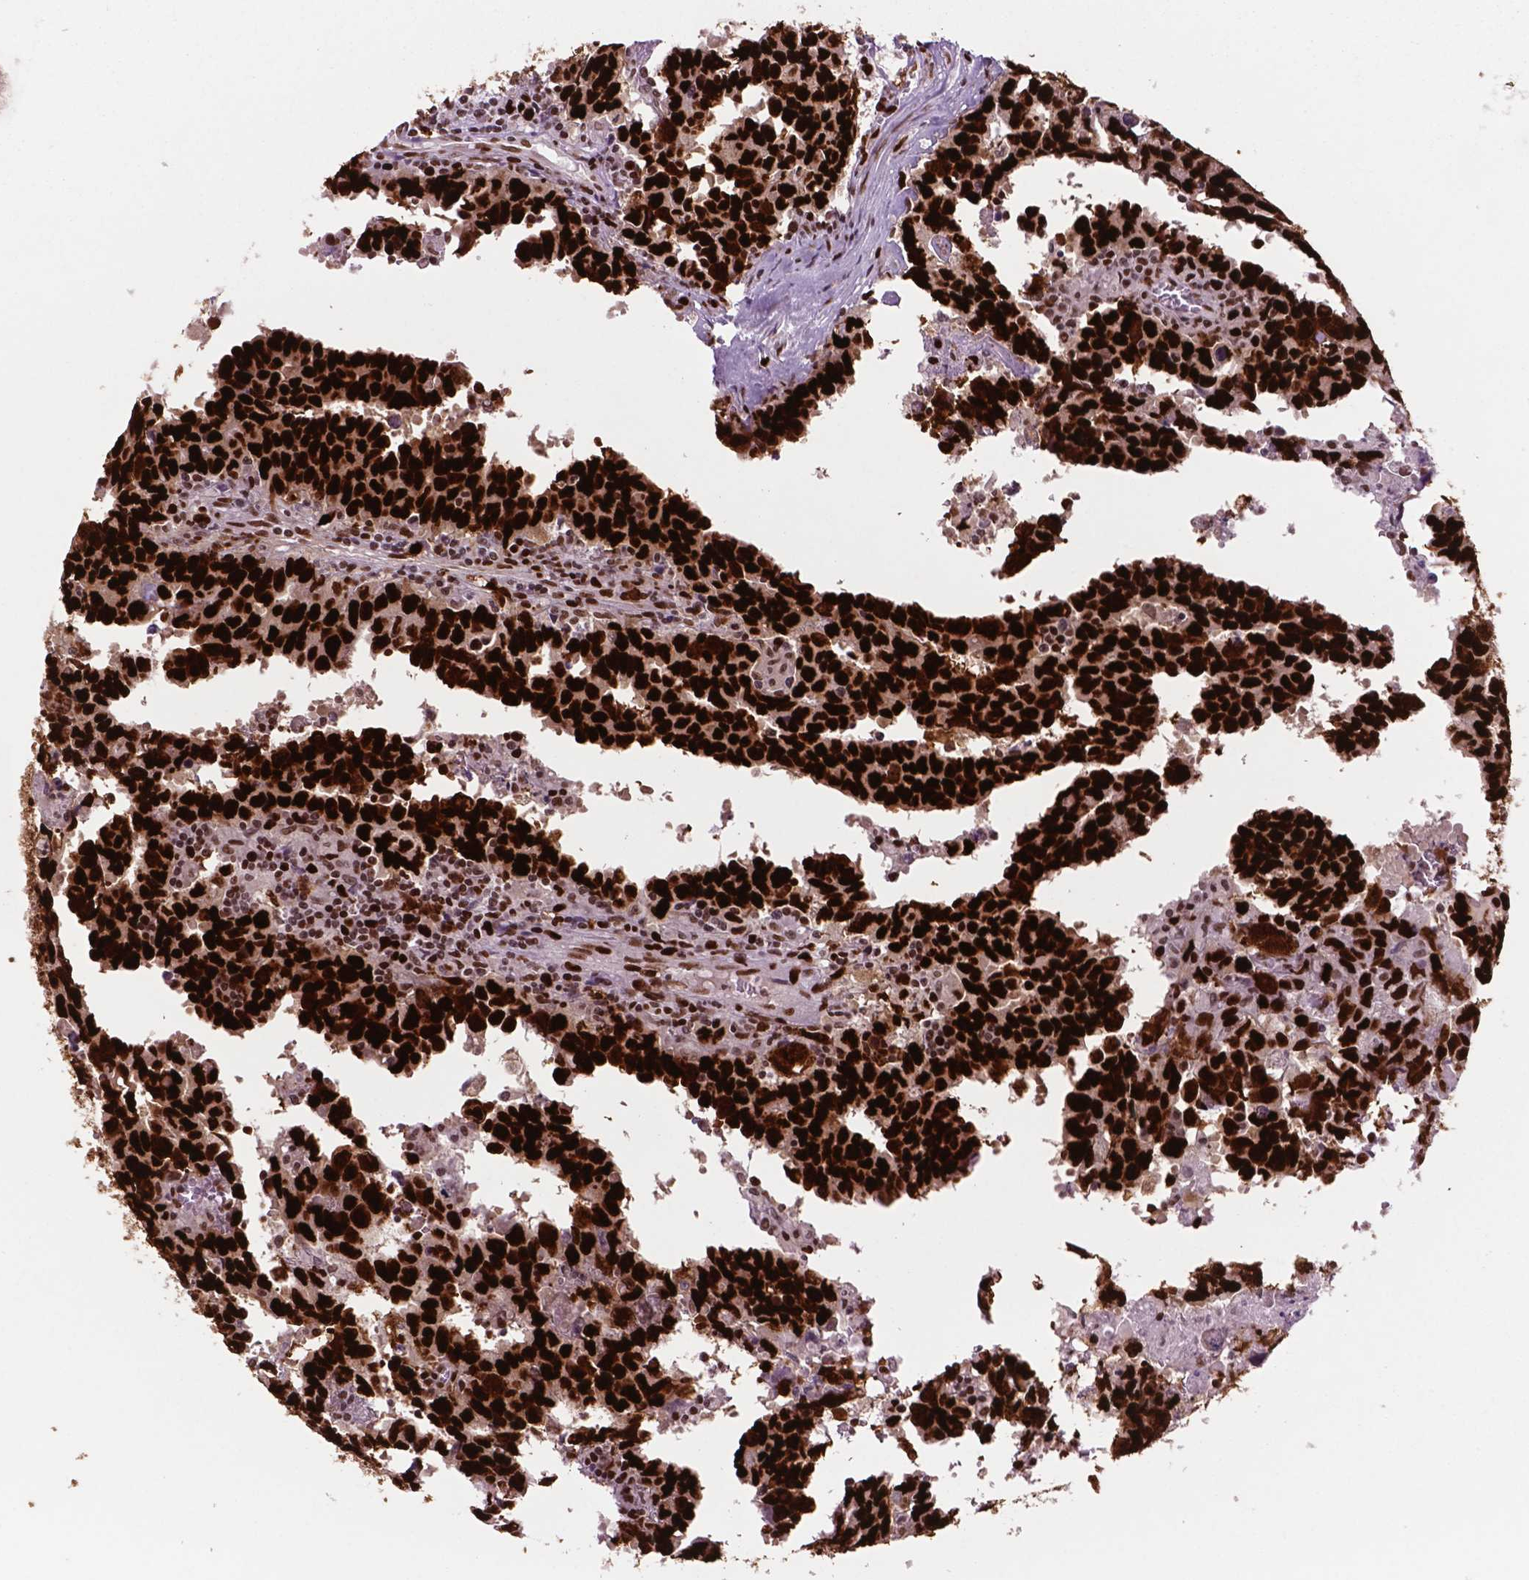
{"staining": {"intensity": "strong", "quantity": ">75%", "location": "nuclear"}, "tissue": "testis cancer", "cell_type": "Tumor cells", "image_type": "cancer", "snomed": [{"axis": "morphology", "description": "Carcinoma, Embryonal, NOS"}, {"axis": "topography", "description": "Testis"}], "caption": "Protein positivity by immunohistochemistry (IHC) exhibits strong nuclear expression in about >75% of tumor cells in testis cancer (embryonal carcinoma). The staining was performed using DAB (3,3'-diaminobenzidine), with brown indicating positive protein expression. Nuclei are stained blue with hematoxylin.", "gene": "MSH6", "patient": {"sex": "male", "age": 22}}